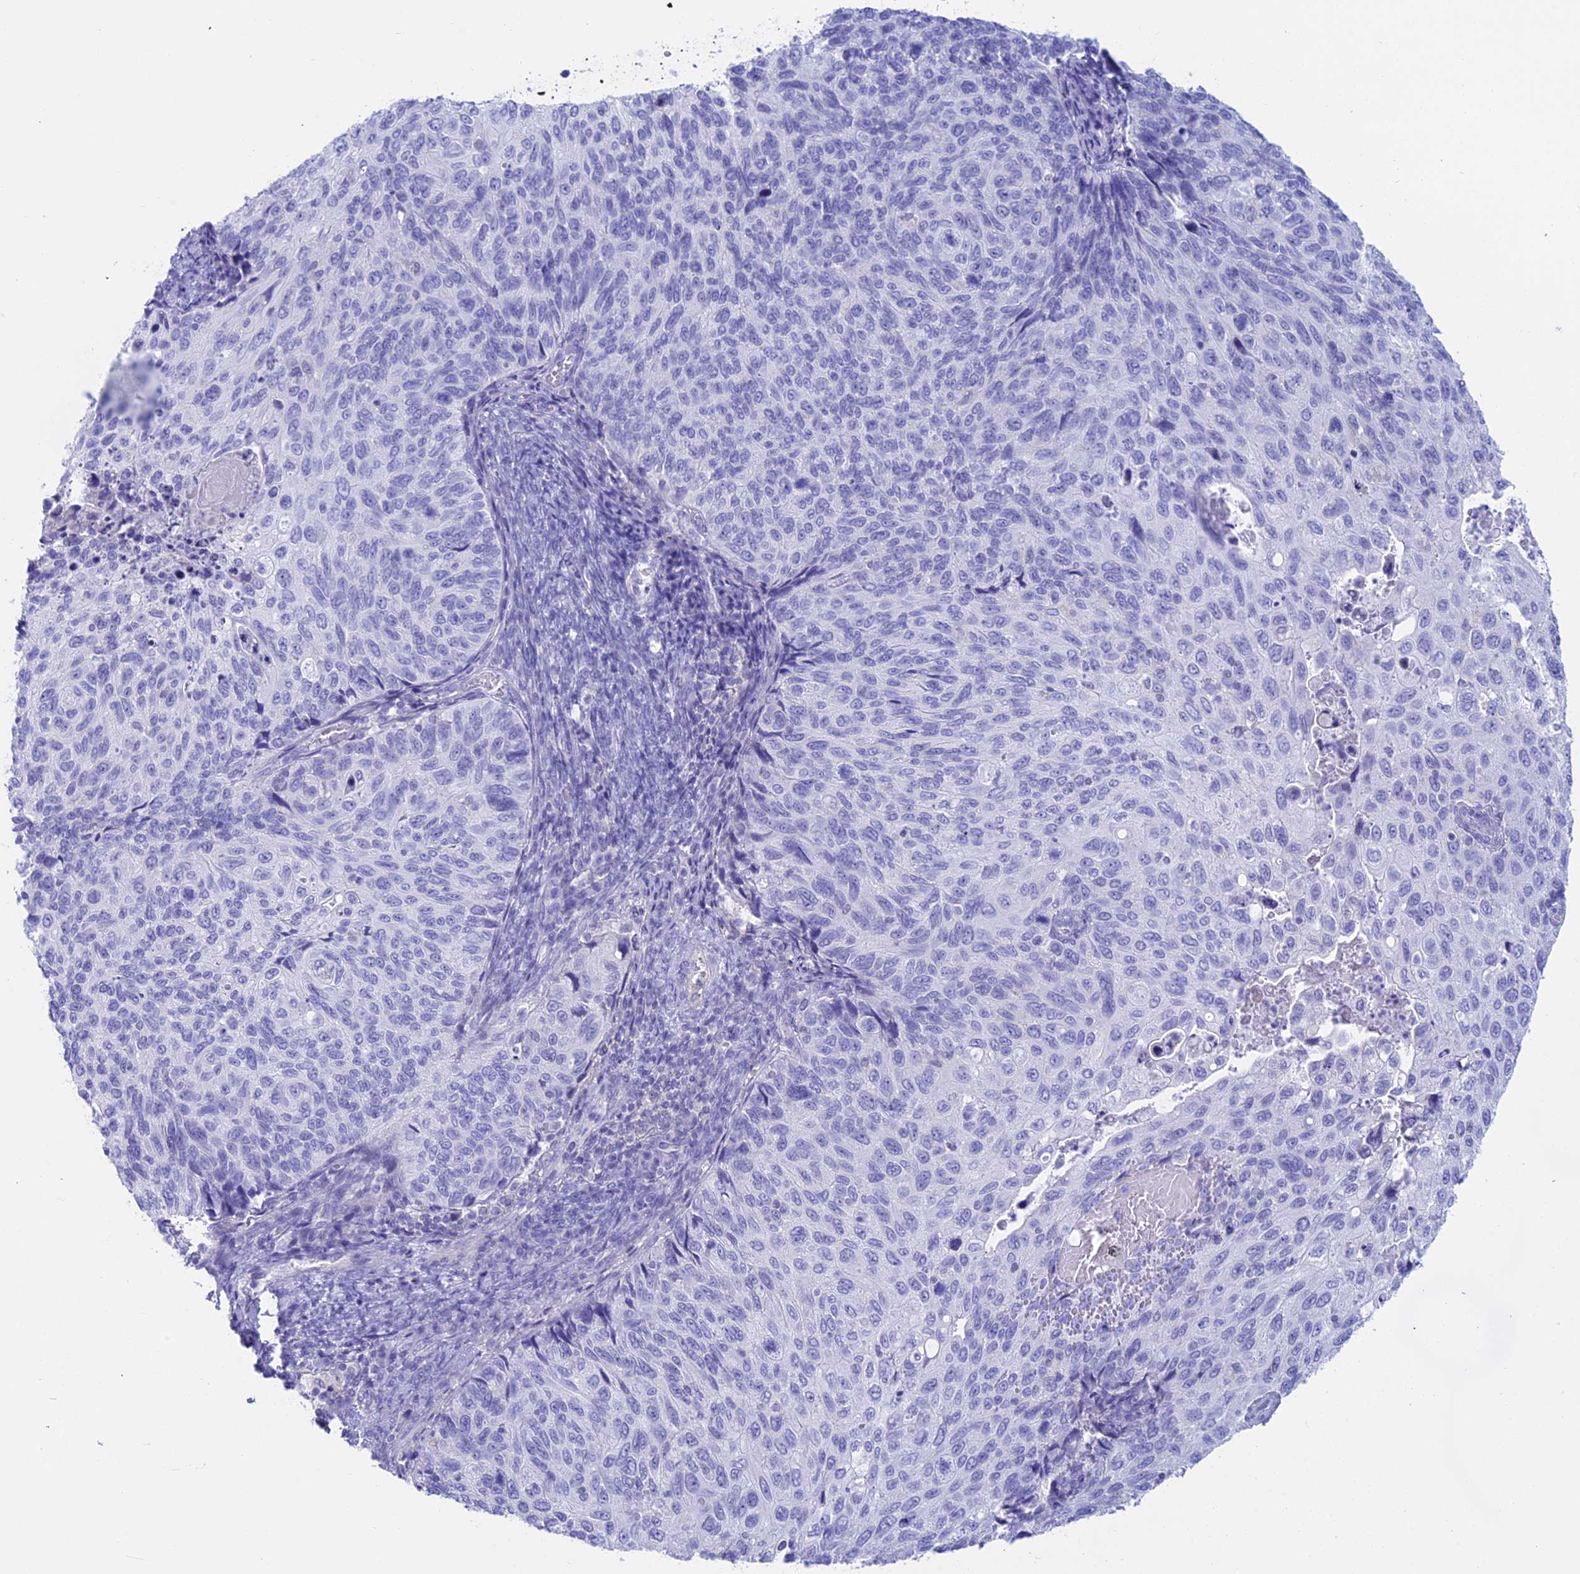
{"staining": {"intensity": "negative", "quantity": "none", "location": "none"}, "tissue": "cervical cancer", "cell_type": "Tumor cells", "image_type": "cancer", "snomed": [{"axis": "morphology", "description": "Squamous cell carcinoma, NOS"}, {"axis": "topography", "description": "Cervix"}], "caption": "DAB (3,3'-diaminobenzidine) immunohistochemical staining of cervical cancer shows no significant staining in tumor cells.", "gene": "RP1", "patient": {"sex": "female", "age": 70}}